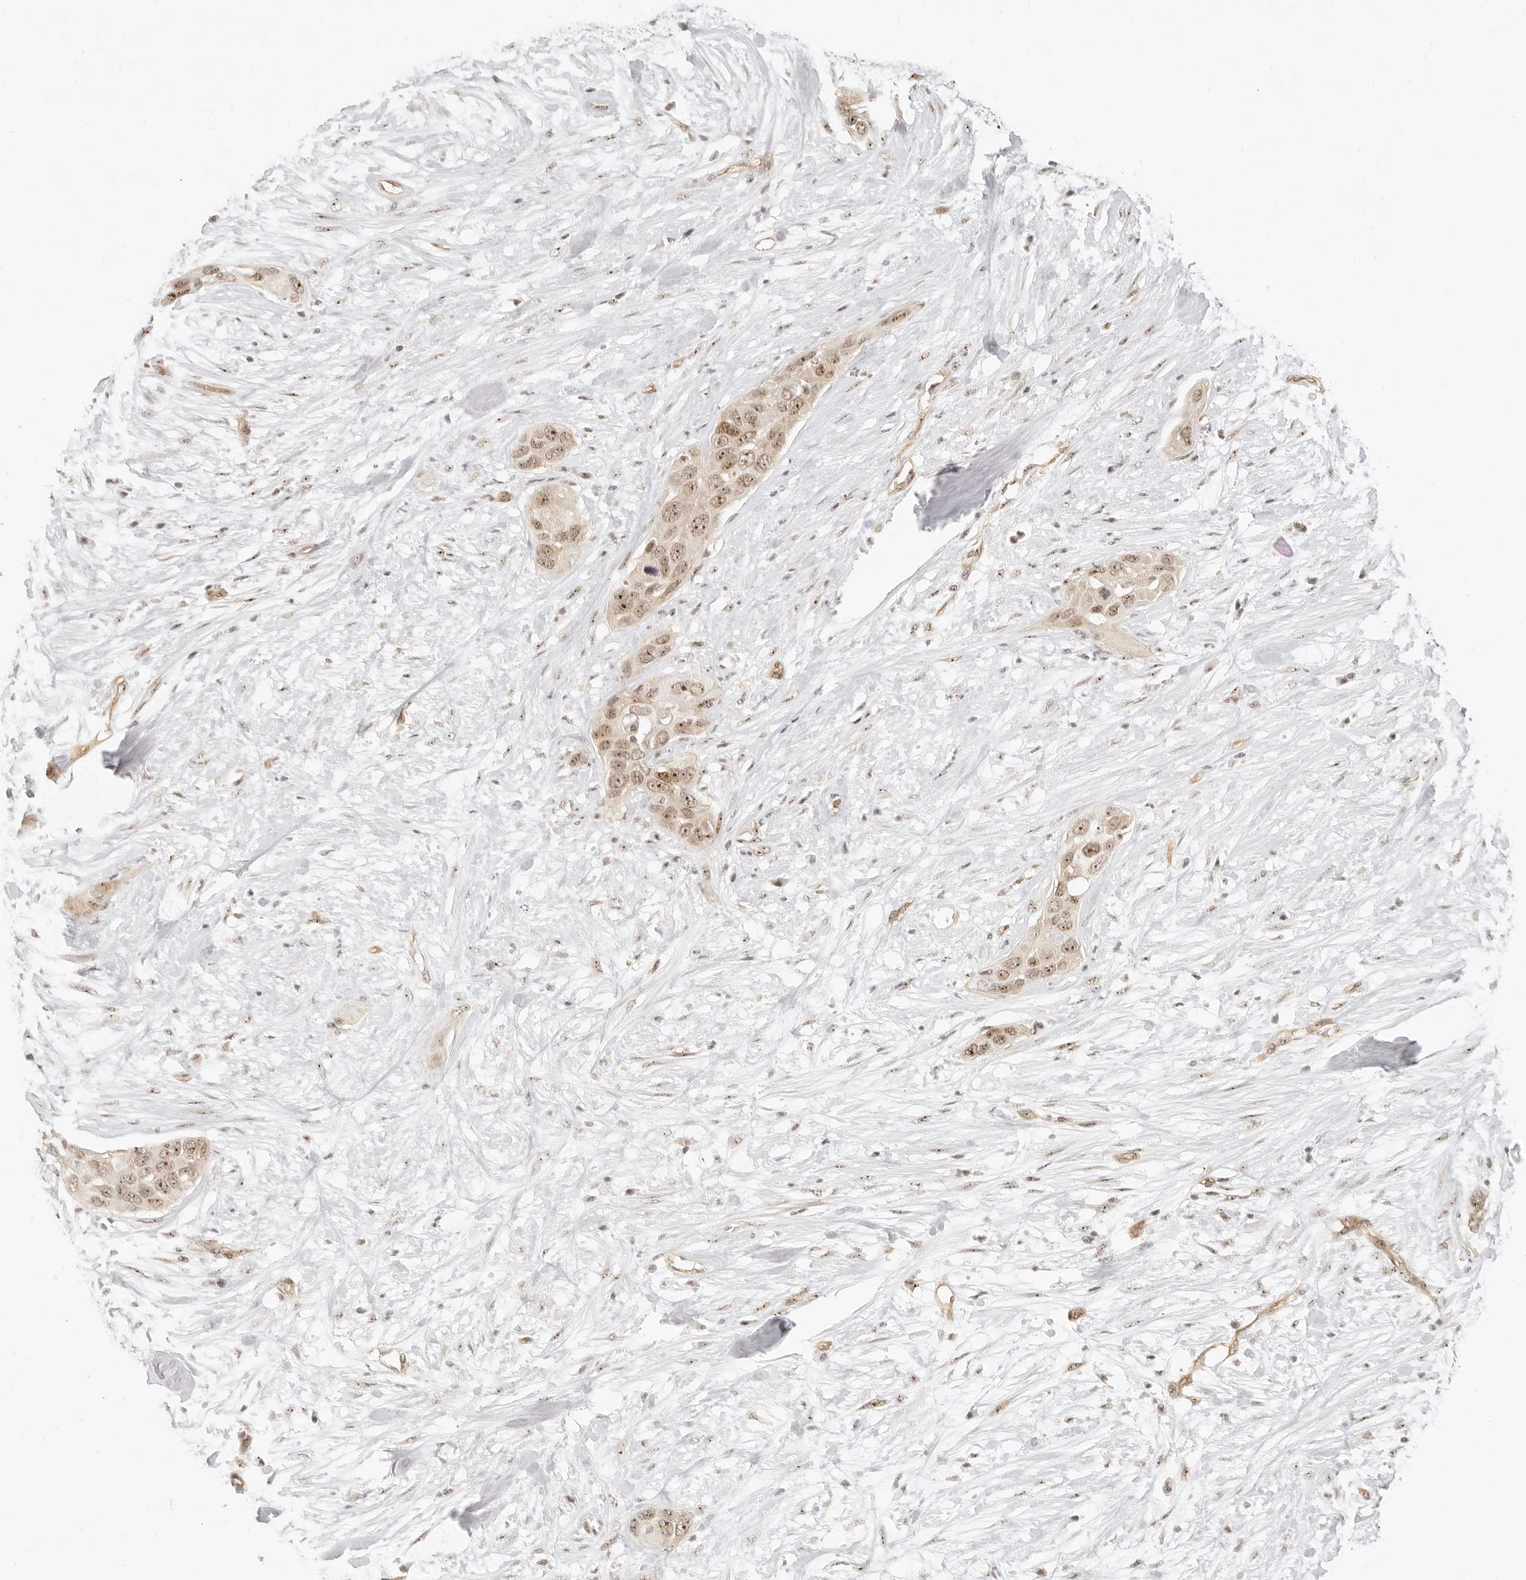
{"staining": {"intensity": "moderate", "quantity": ">75%", "location": "nuclear"}, "tissue": "pancreatic cancer", "cell_type": "Tumor cells", "image_type": "cancer", "snomed": [{"axis": "morphology", "description": "Adenocarcinoma, NOS"}, {"axis": "topography", "description": "Pancreas"}], "caption": "This micrograph reveals adenocarcinoma (pancreatic) stained with immunohistochemistry (IHC) to label a protein in brown. The nuclear of tumor cells show moderate positivity for the protein. Nuclei are counter-stained blue.", "gene": "BAP1", "patient": {"sex": "female", "age": 60}}